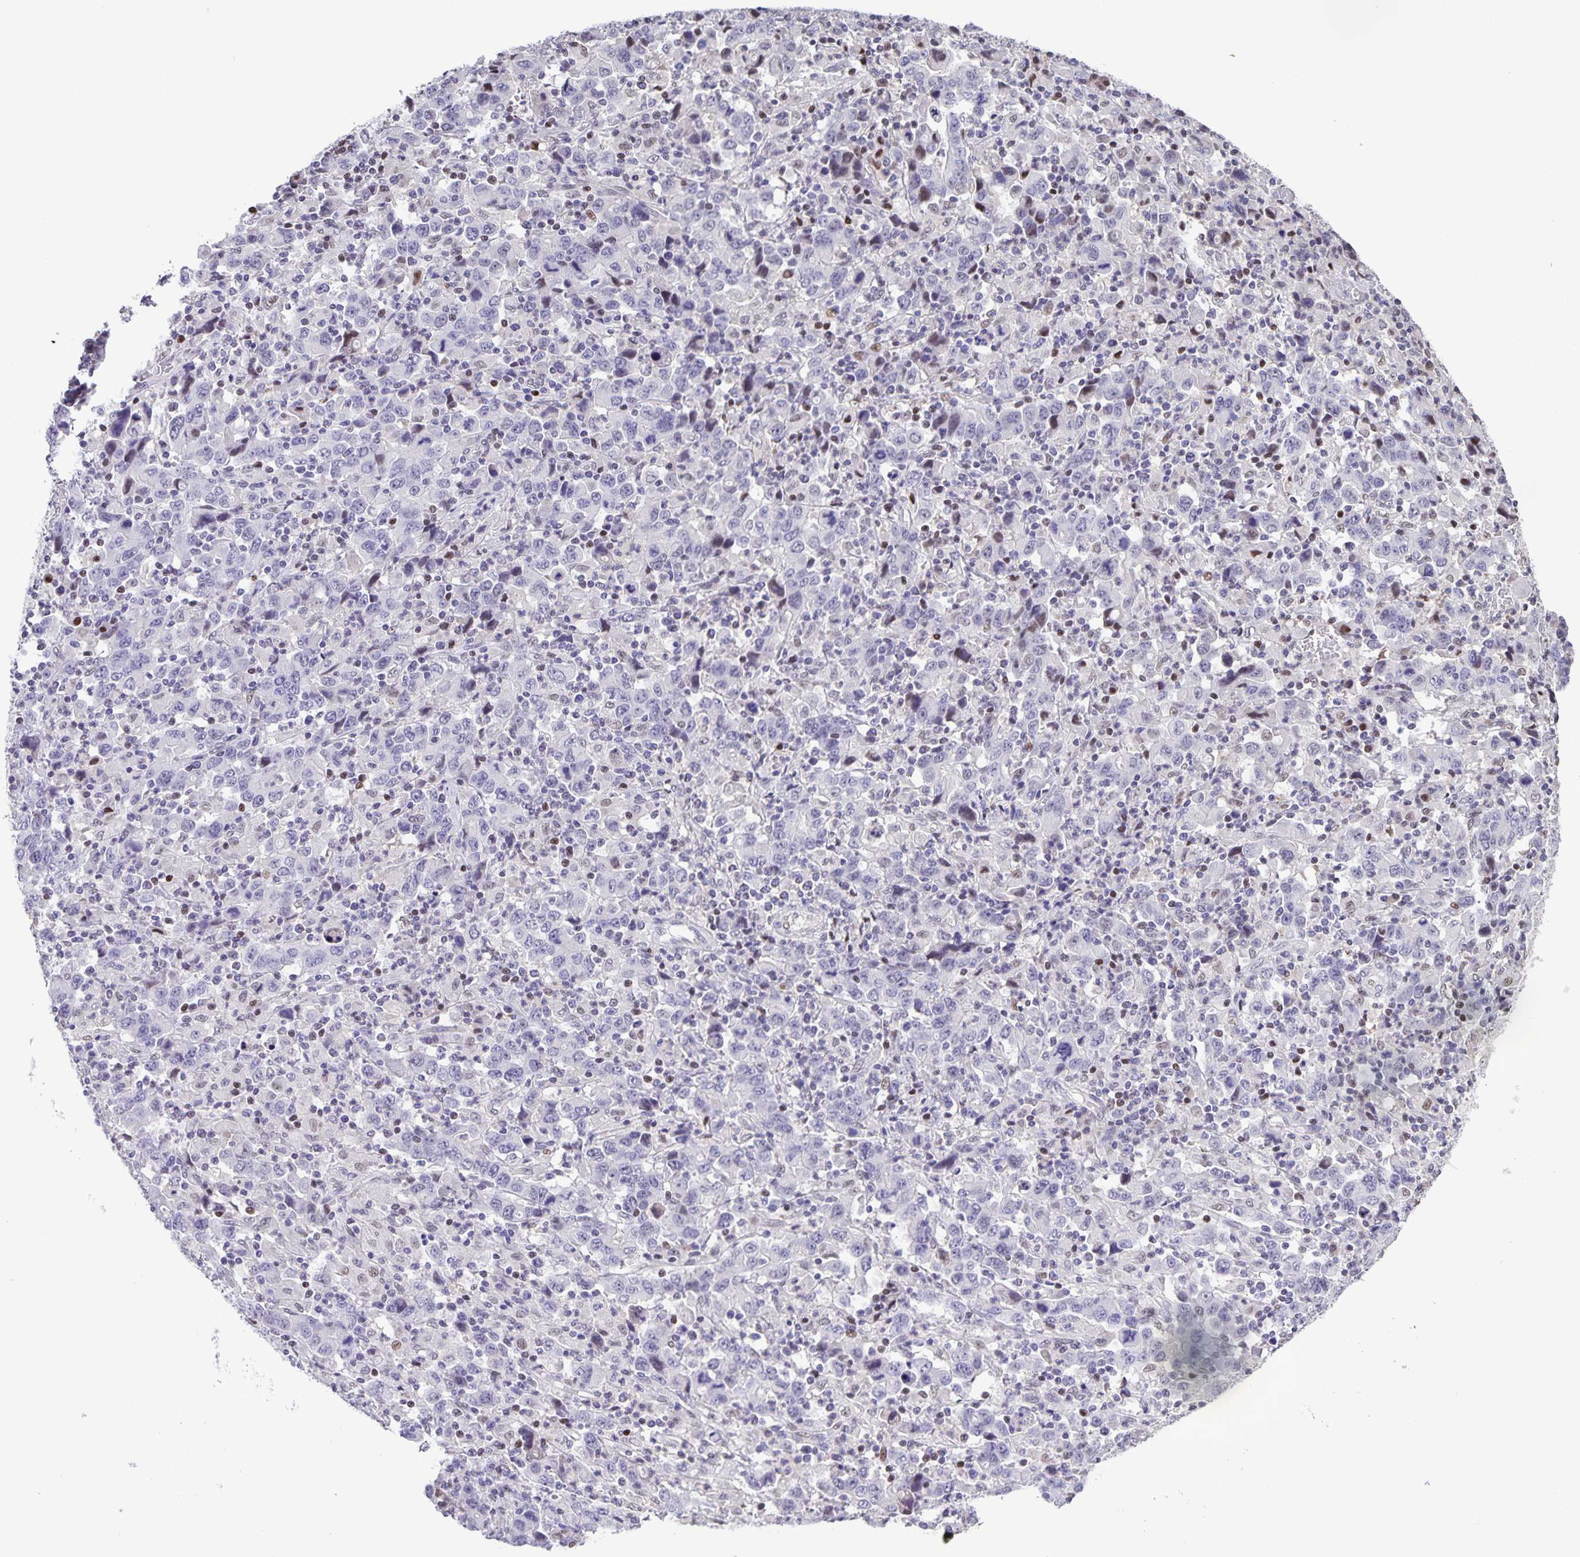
{"staining": {"intensity": "negative", "quantity": "none", "location": "none"}, "tissue": "stomach cancer", "cell_type": "Tumor cells", "image_type": "cancer", "snomed": [{"axis": "morphology", "description": "Adenocarcinoma, NOS"}, {"axis": "topography", "description": "Stomach, upper"}], "caption": "Immunohistochemistry image of stomach cancer stained for a protein (brown), which exhibits no positivity in tumor cells. (DAB (3,3'-diaminobenzidine) IHC with hematoxylin counter stain).", "gene": "ONECUT2", "patient": {"sex": "male", "age": 69}}